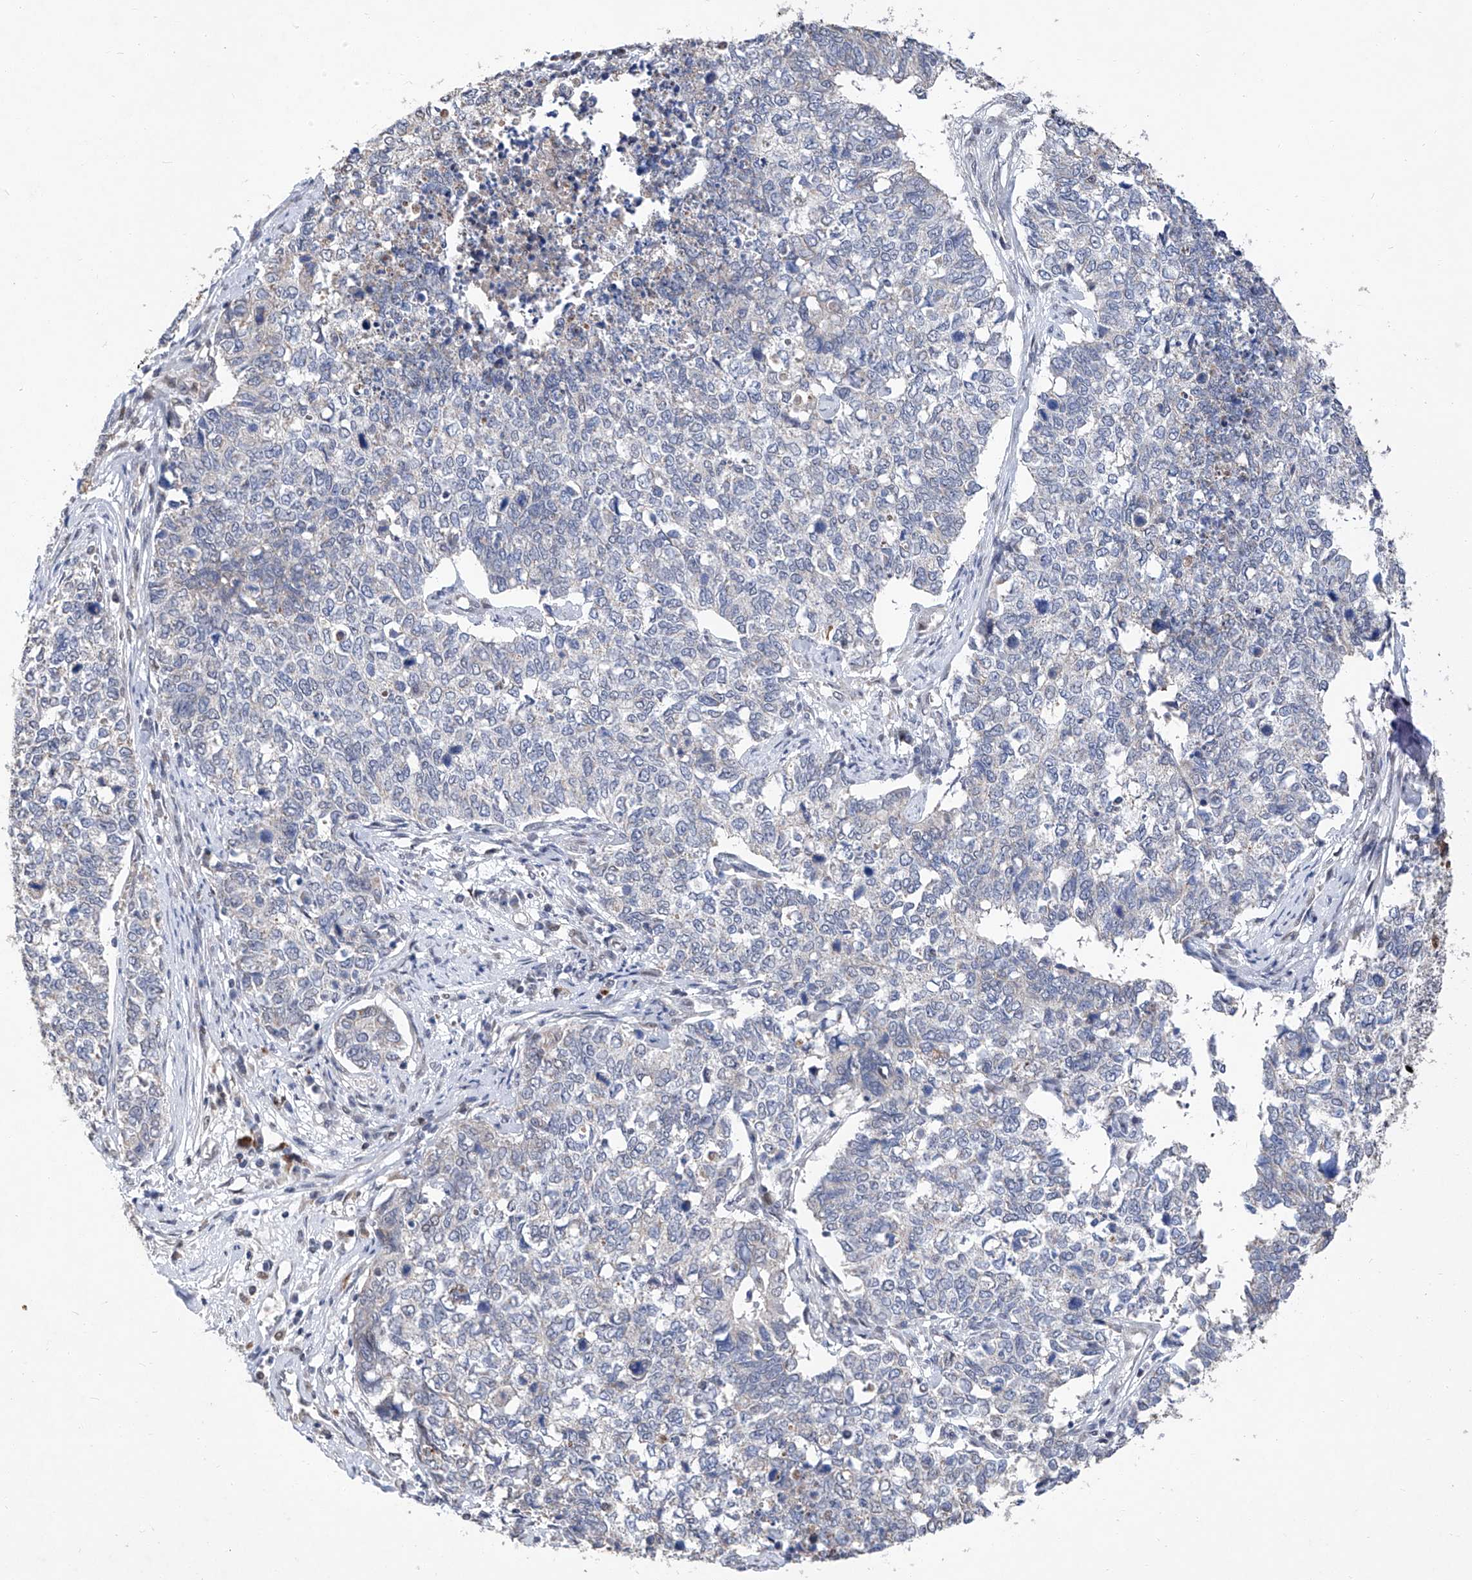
{"staining": {"intensity": "negative", "quantity": "none", "location": "none"}, "tissue": "cervical cancer", "cell_type": "Tumor cells", "image_type": "cancer", "snomed": [{"axis": "morphology", "description": "Squamous cell carcinoma, NOS"}, {"axis": "topography", "description": "Cervix"}], "caption": "Immunohistochemistry (IHC) image of cervical squamous cell carcinoma stained for a protein (brown), which displays no expression in tumor cells. The staining was performed using DAB to visualize the protein expression in brown, while the nuclei were stained in blue with hematoxylin (Magnification: 20x).", "gene": "FARP2", "patient": {"sex": "female", "age": 63}}